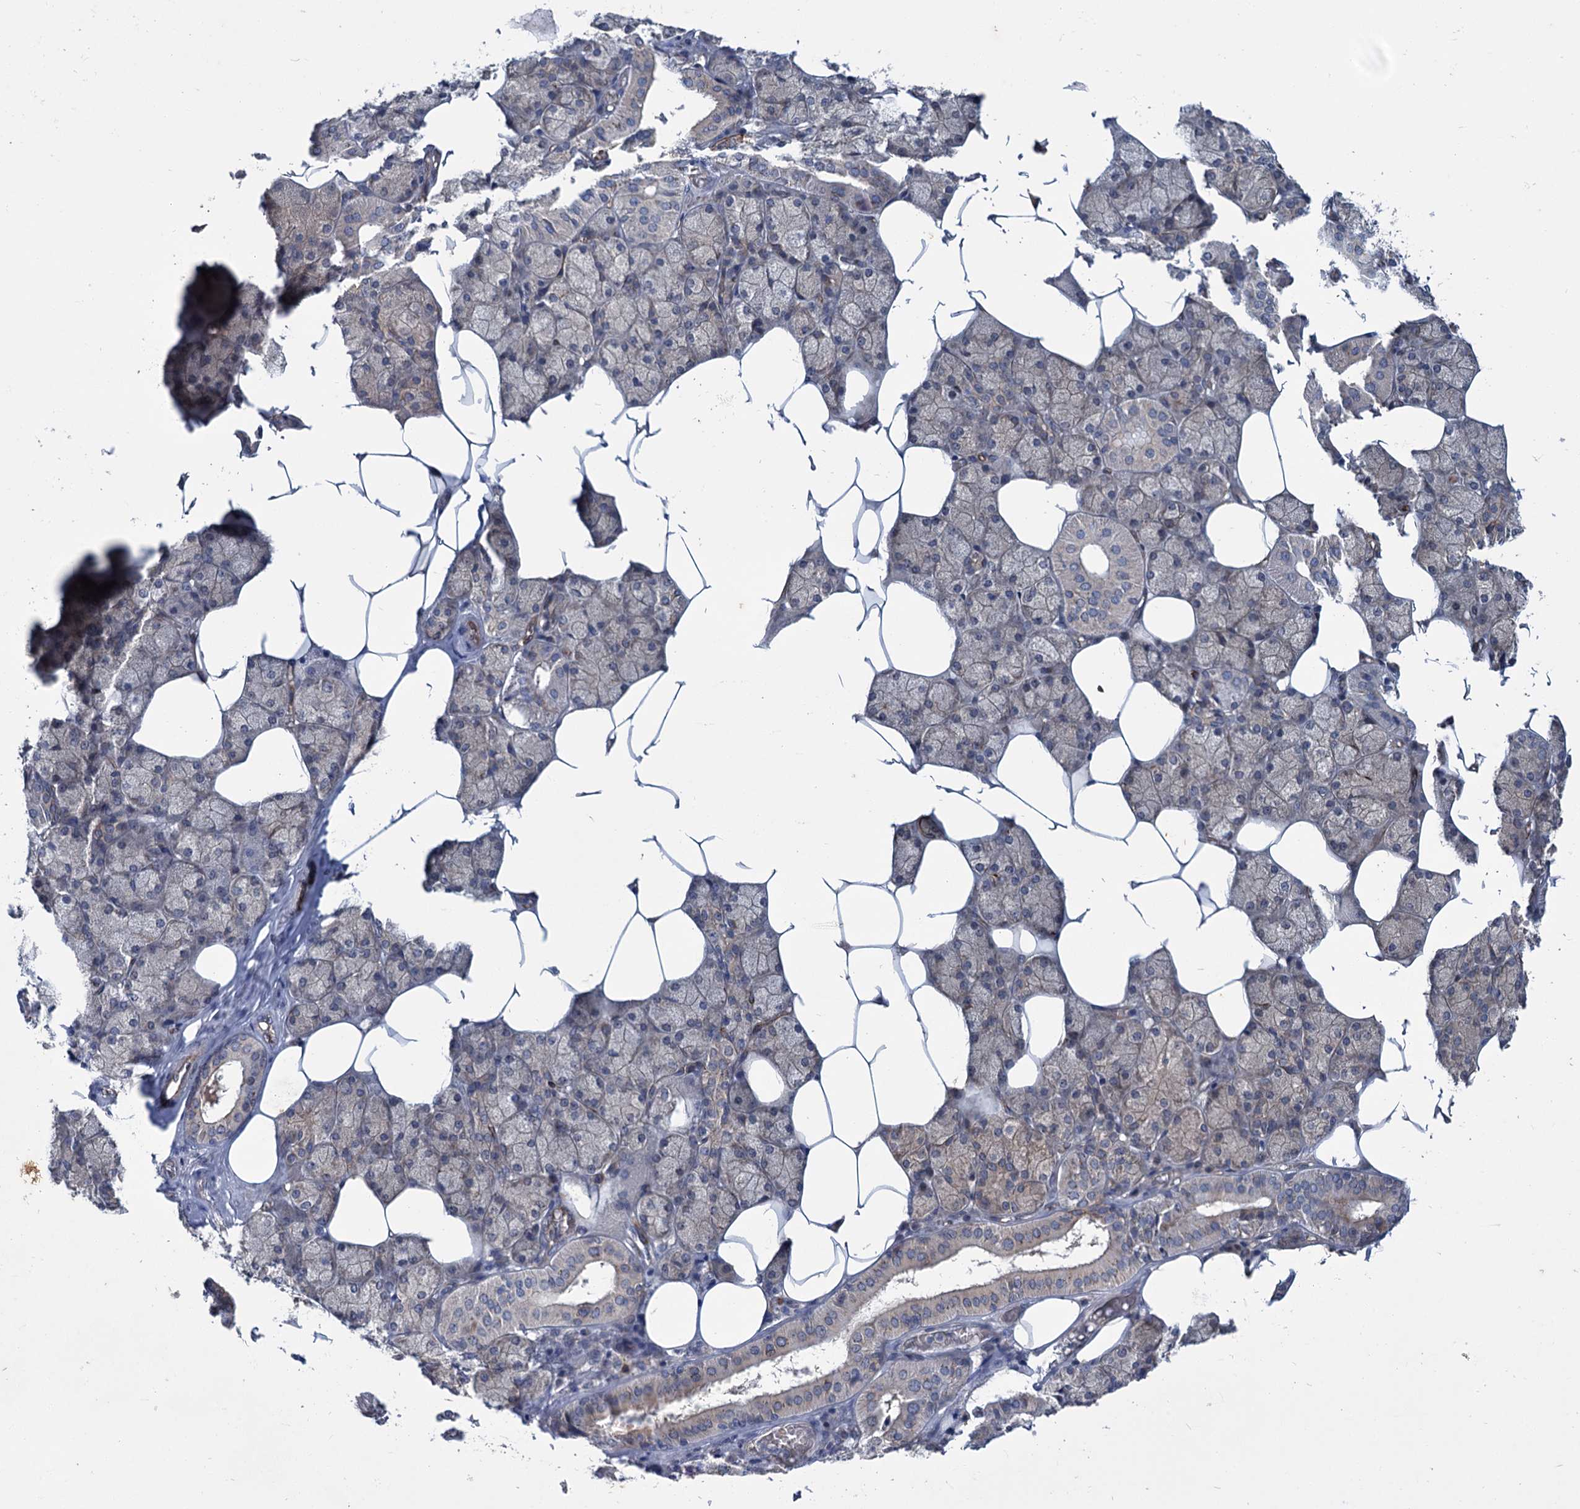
{"staining": {"intensity": "weak", "quantity": "25%-75%", "location": "cytoplasmic/membranous"}, "tissue": "salivary gland", "cell_type": "Glandular cells", "image_type": "normal", "snomed": [{"axis": "morphology", "description": "Normal tissue, NOS"}, {"axis": "topography", "description": "Salivary gland"}], "caption": "Protein staining demonstrates weak cytoplasmic/membranous positivity in about 25%-75% of glandular cells in benign salivary gland.", "gene": "PKN2", "patient": {"sex": "male", "age": 62}}